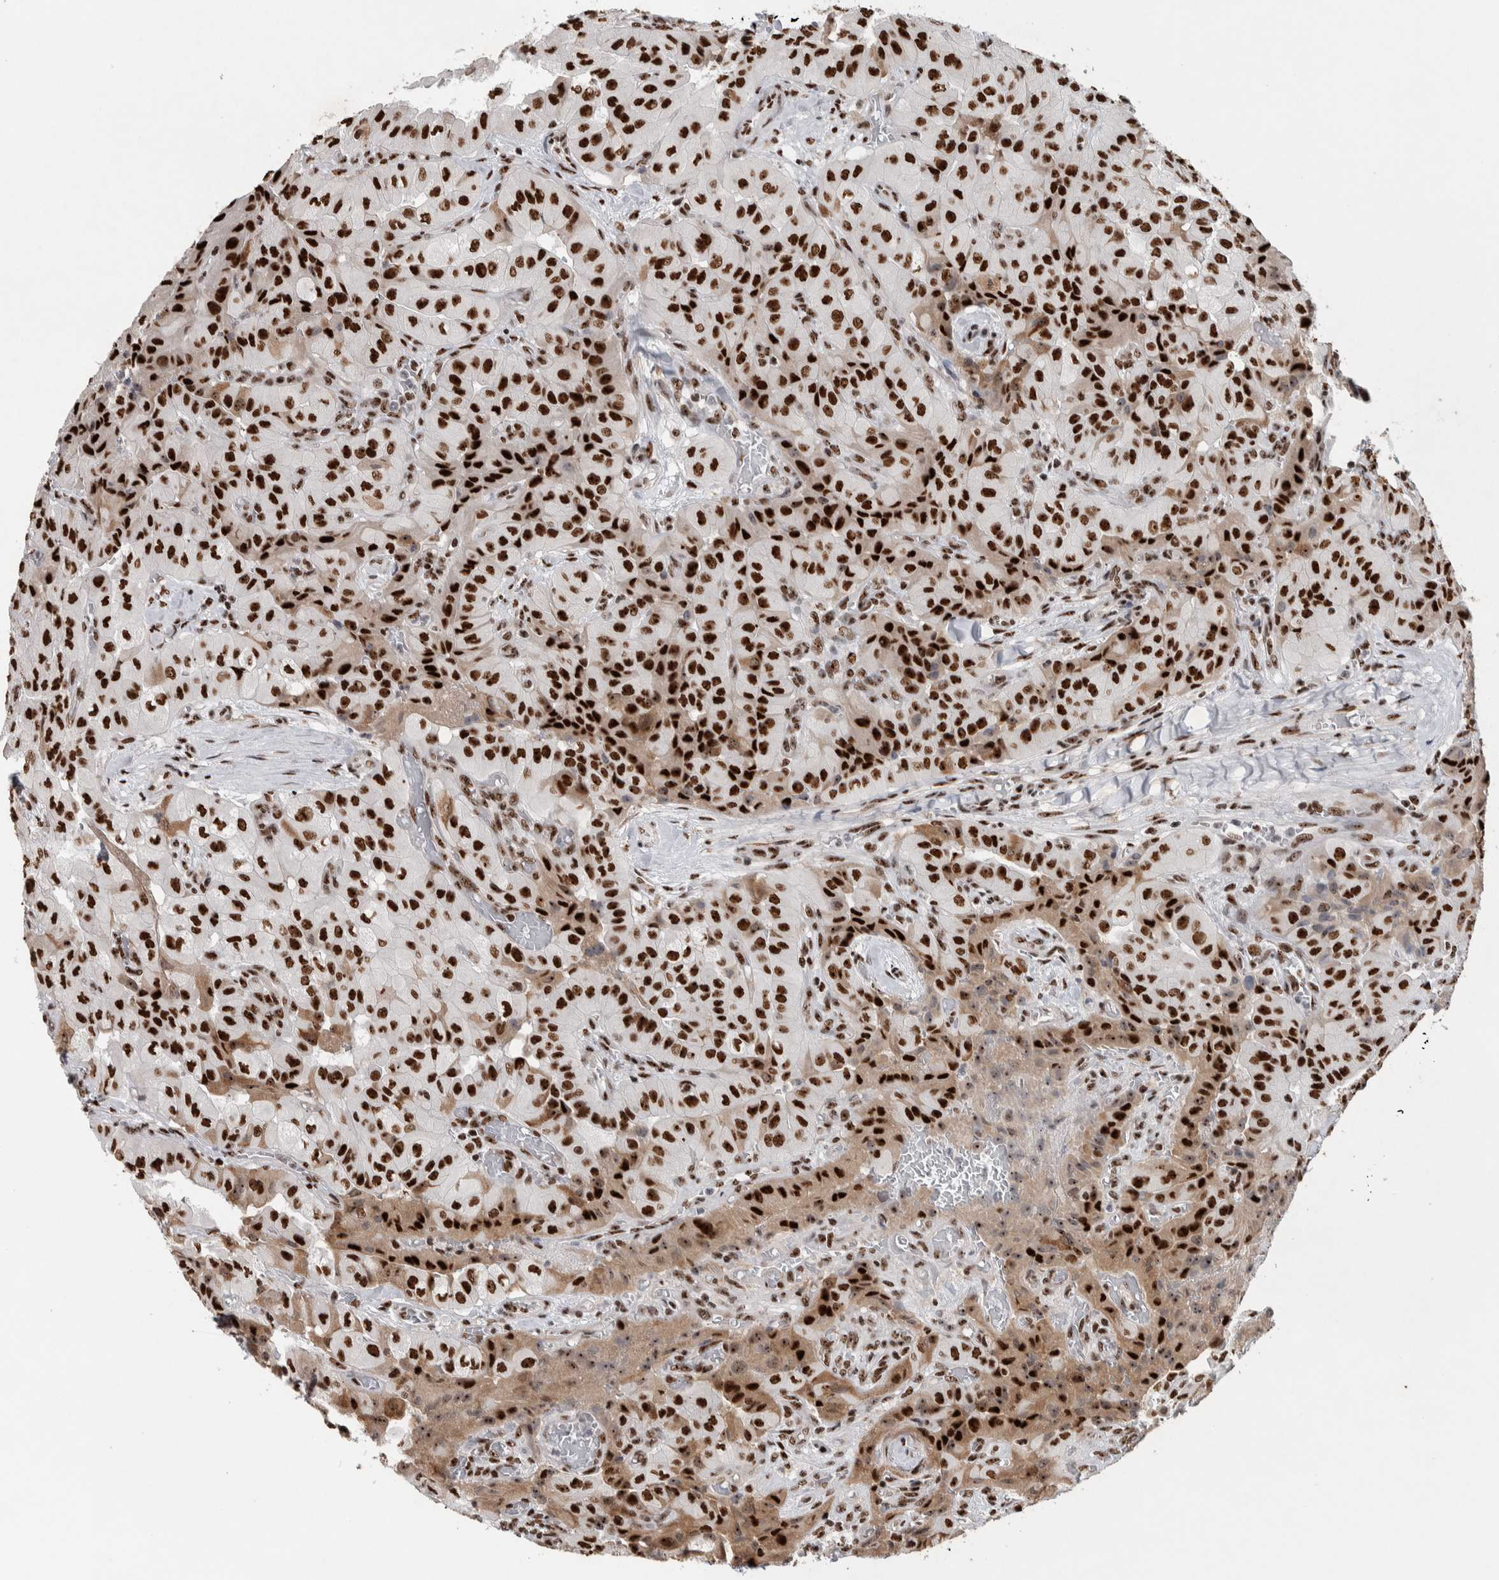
{"staining": {"intensity": "strong", "quantity": ">75%", "location": "cytoplasmic/membranous,nuclear"}, "tissue": "thyroid cancer", "cell_type": "Tumor cells", "image_type": "cancer", "snomed": [{"axis": "morphology", "description": "Papillary adenocarcinoma, NOS"}, {"axis": "topography", "description": "Thyroid gland"}], "caption": "DAB immunohistochemical staining of human thyroid papillary adenocarcinoma demonstrates strong cytoplasmic/membranous and nuclear protein staining in about >75% of tumor cells. Using DAB (3,3'-diaminobenzidine) (brown) and hematoxylin (blue) stains, captured at high magnification using brightfield microscopy.", "gene": "NCL", "patient": {"sex": "female", "age": 59}}